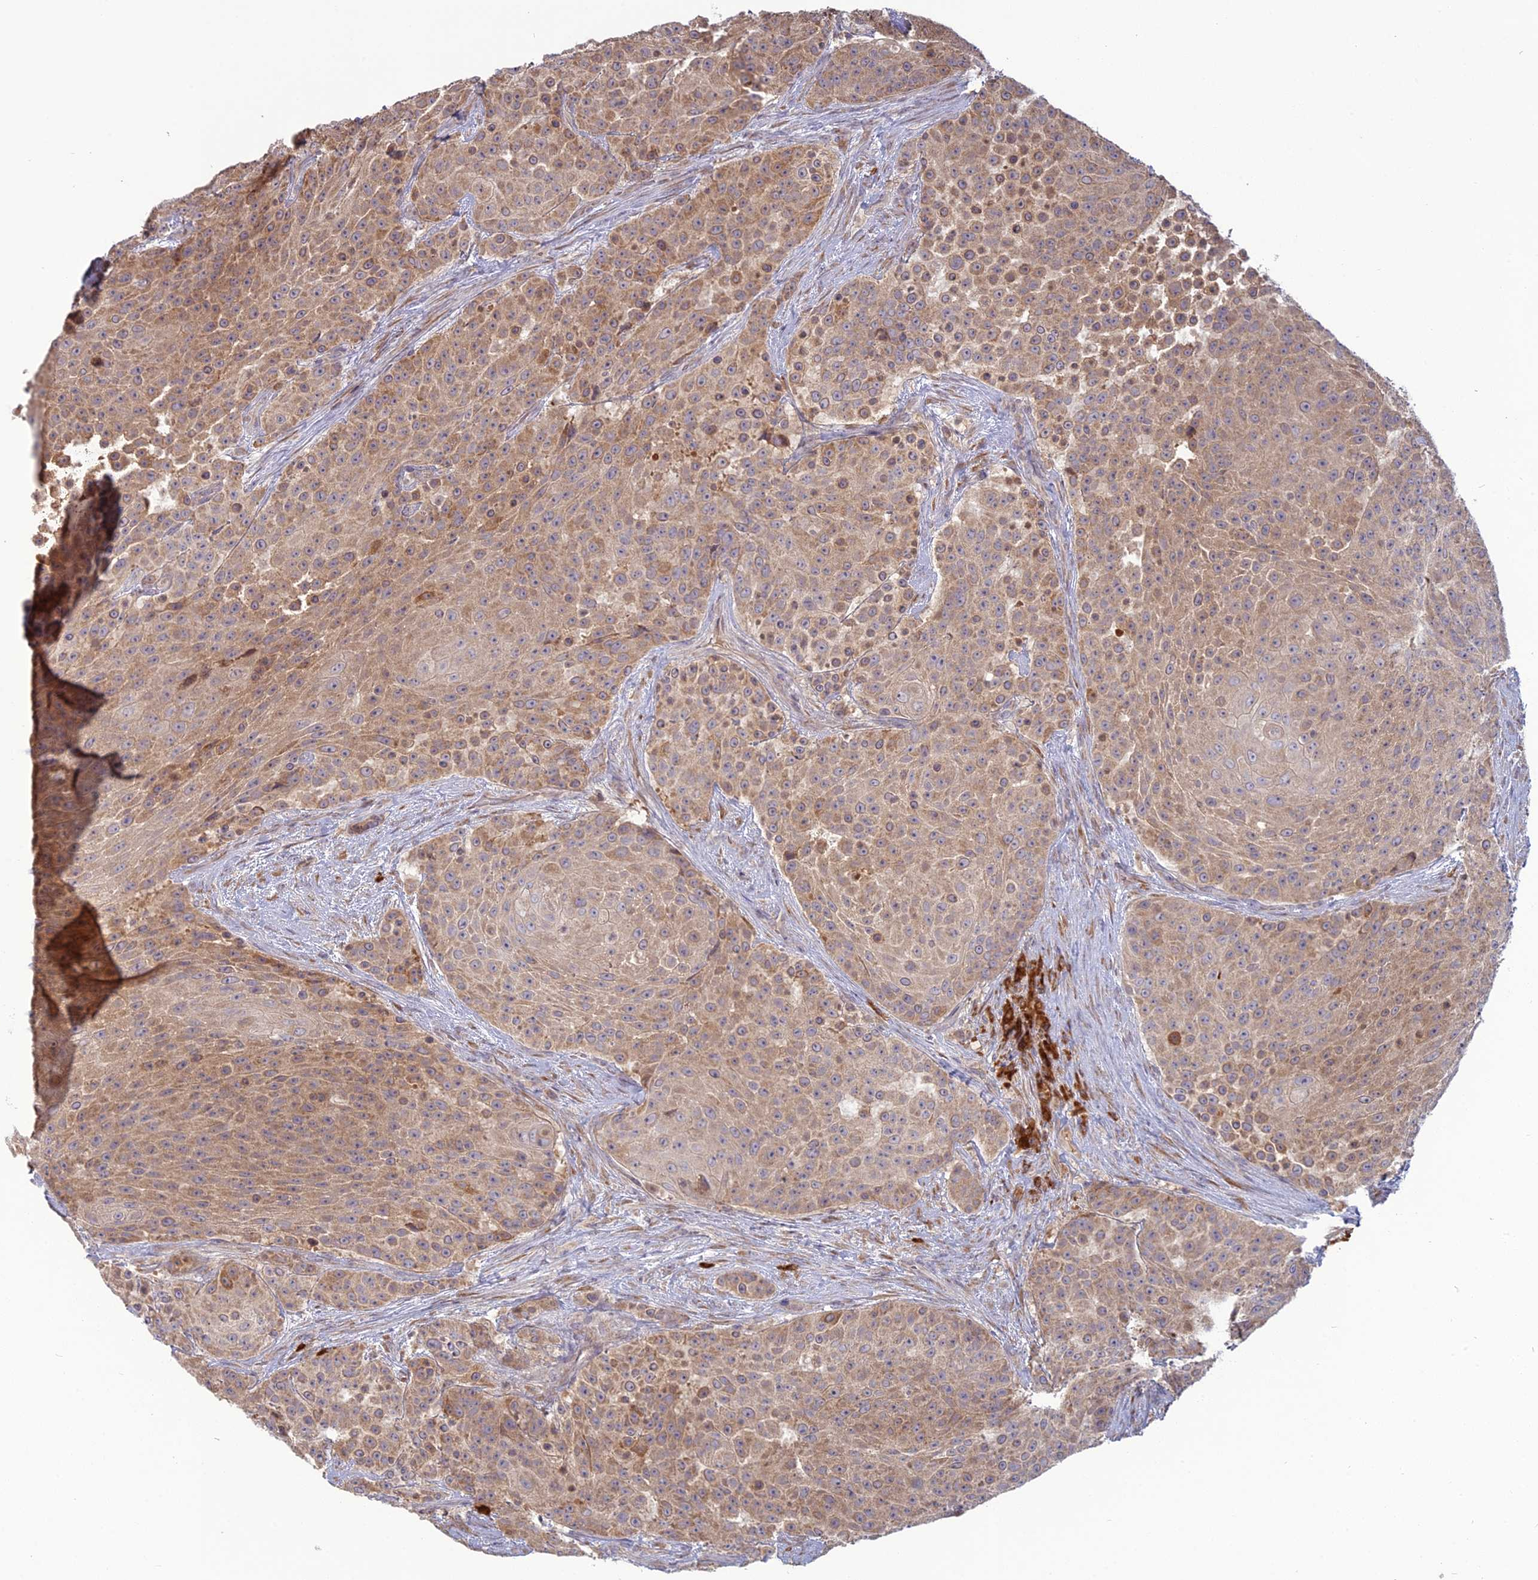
{"staining": {"intensity": "moderate", "quantity": ">75%", "location": "cytoplasmic/membranous"}, "tissue": "urothelial cancer", "cell_type": "Tumor cells", "image_type": "cancer", "snomed": [{"axis": "morphology", "description": "Urothelial carcinoma, High grade"}, {"axis": "topography", "description": "Urinary bladder"}], "caption": "Brown immunohistochemical staining in high-grade urothelial carcinoma displays moderate cytoplasmic/membranous expression in approximately >75% of tumor cells.", "gene": "TMEM208", "patient": {"sex": "female", "age": 63}}